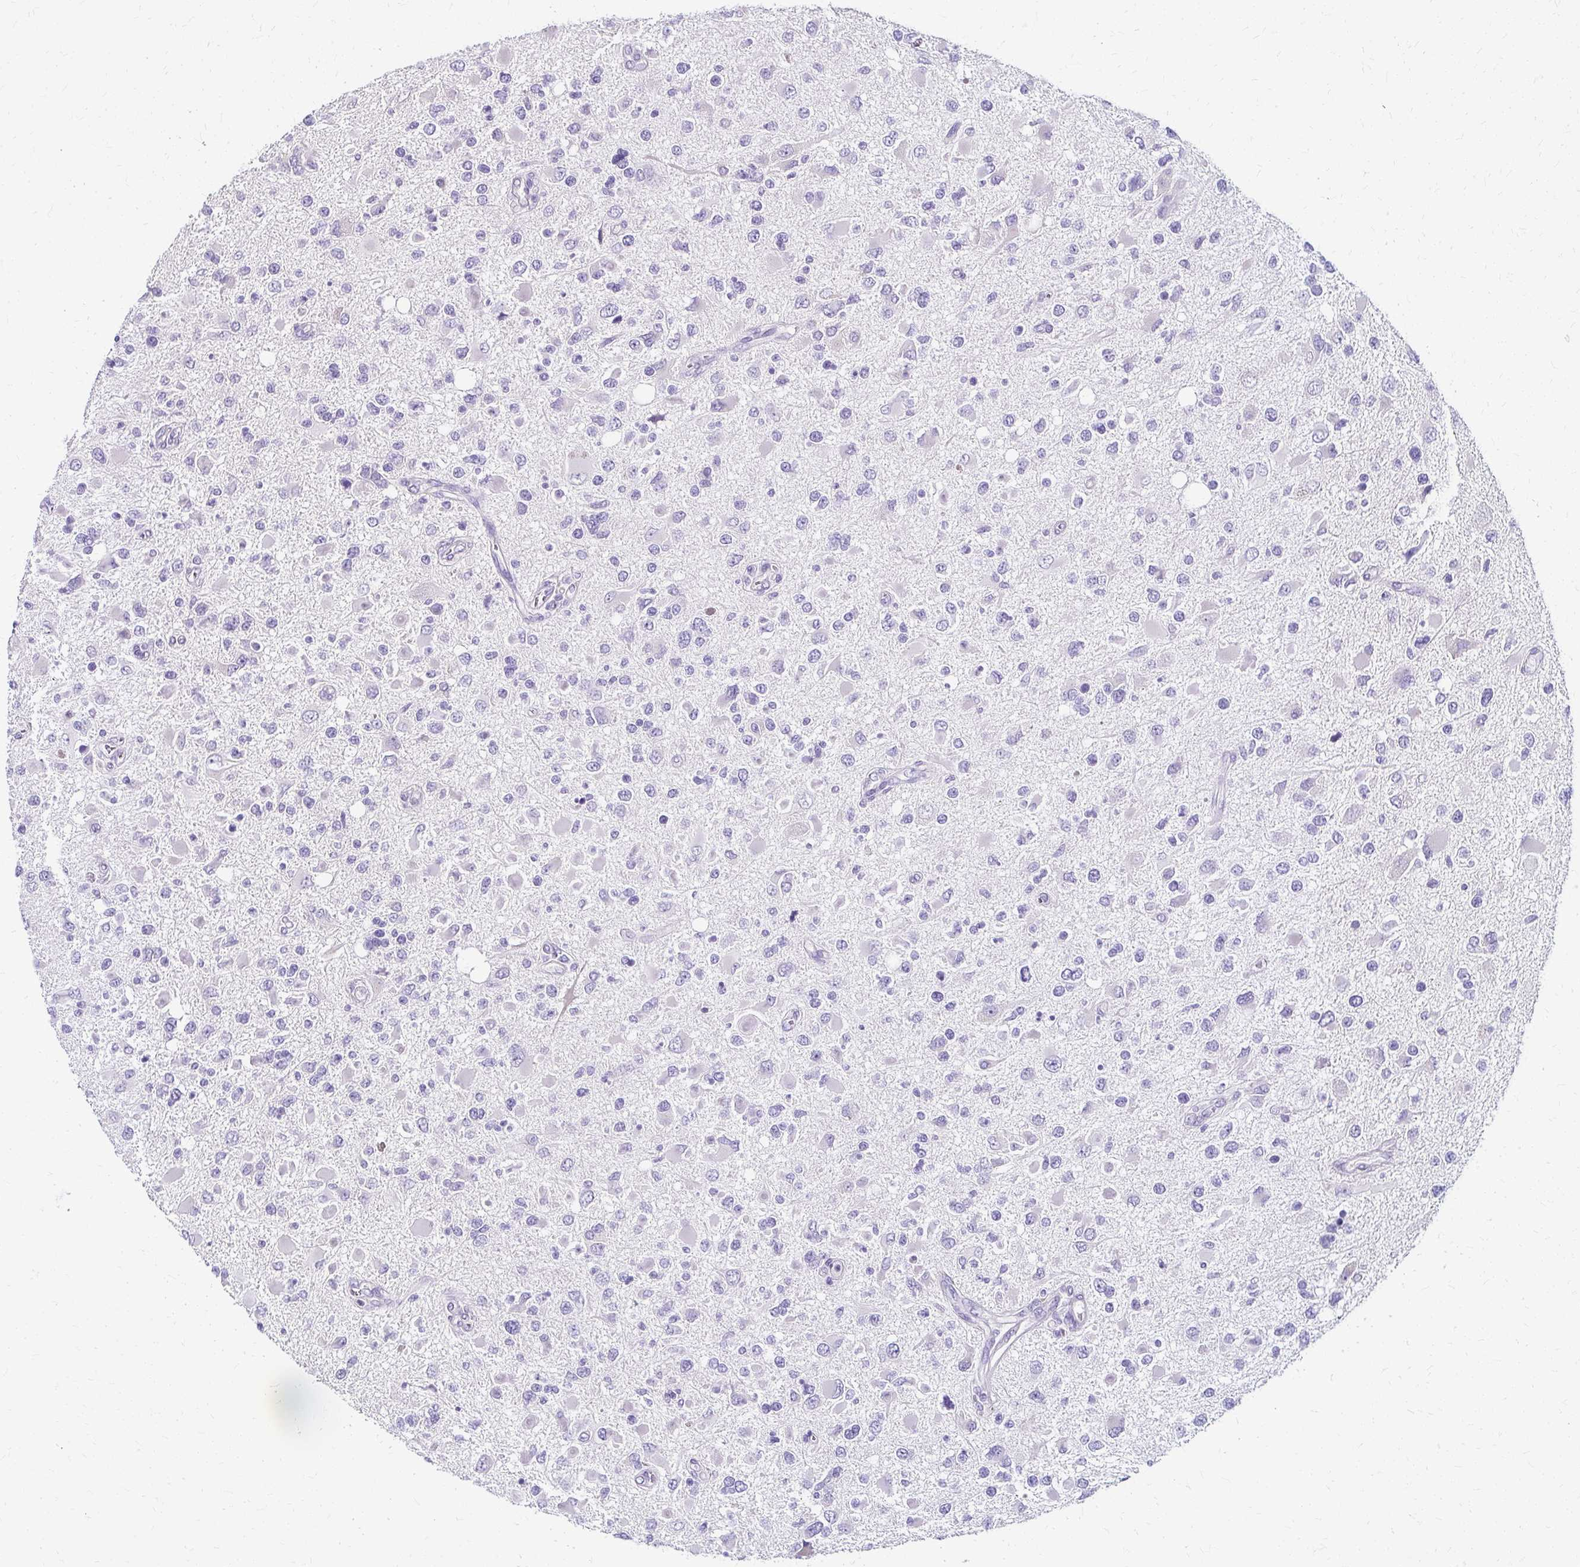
{"staining": {"intensity": "negative", "quantity": "none", "location": "none"}, "tissue": "glioma", "cell_type": "Tumor cells", "image_type": "cancer", "snomed": [{"axis": "morphology", "description": "Glioma, malignant, High grade"}, {"axis": "topography", "description": "Brain"}], "caption": "The micrograph demonstrates no staining of tumor cells in glioma.", "gene": "ZNF555", "patient": {"sex": "male", "age": 53}}